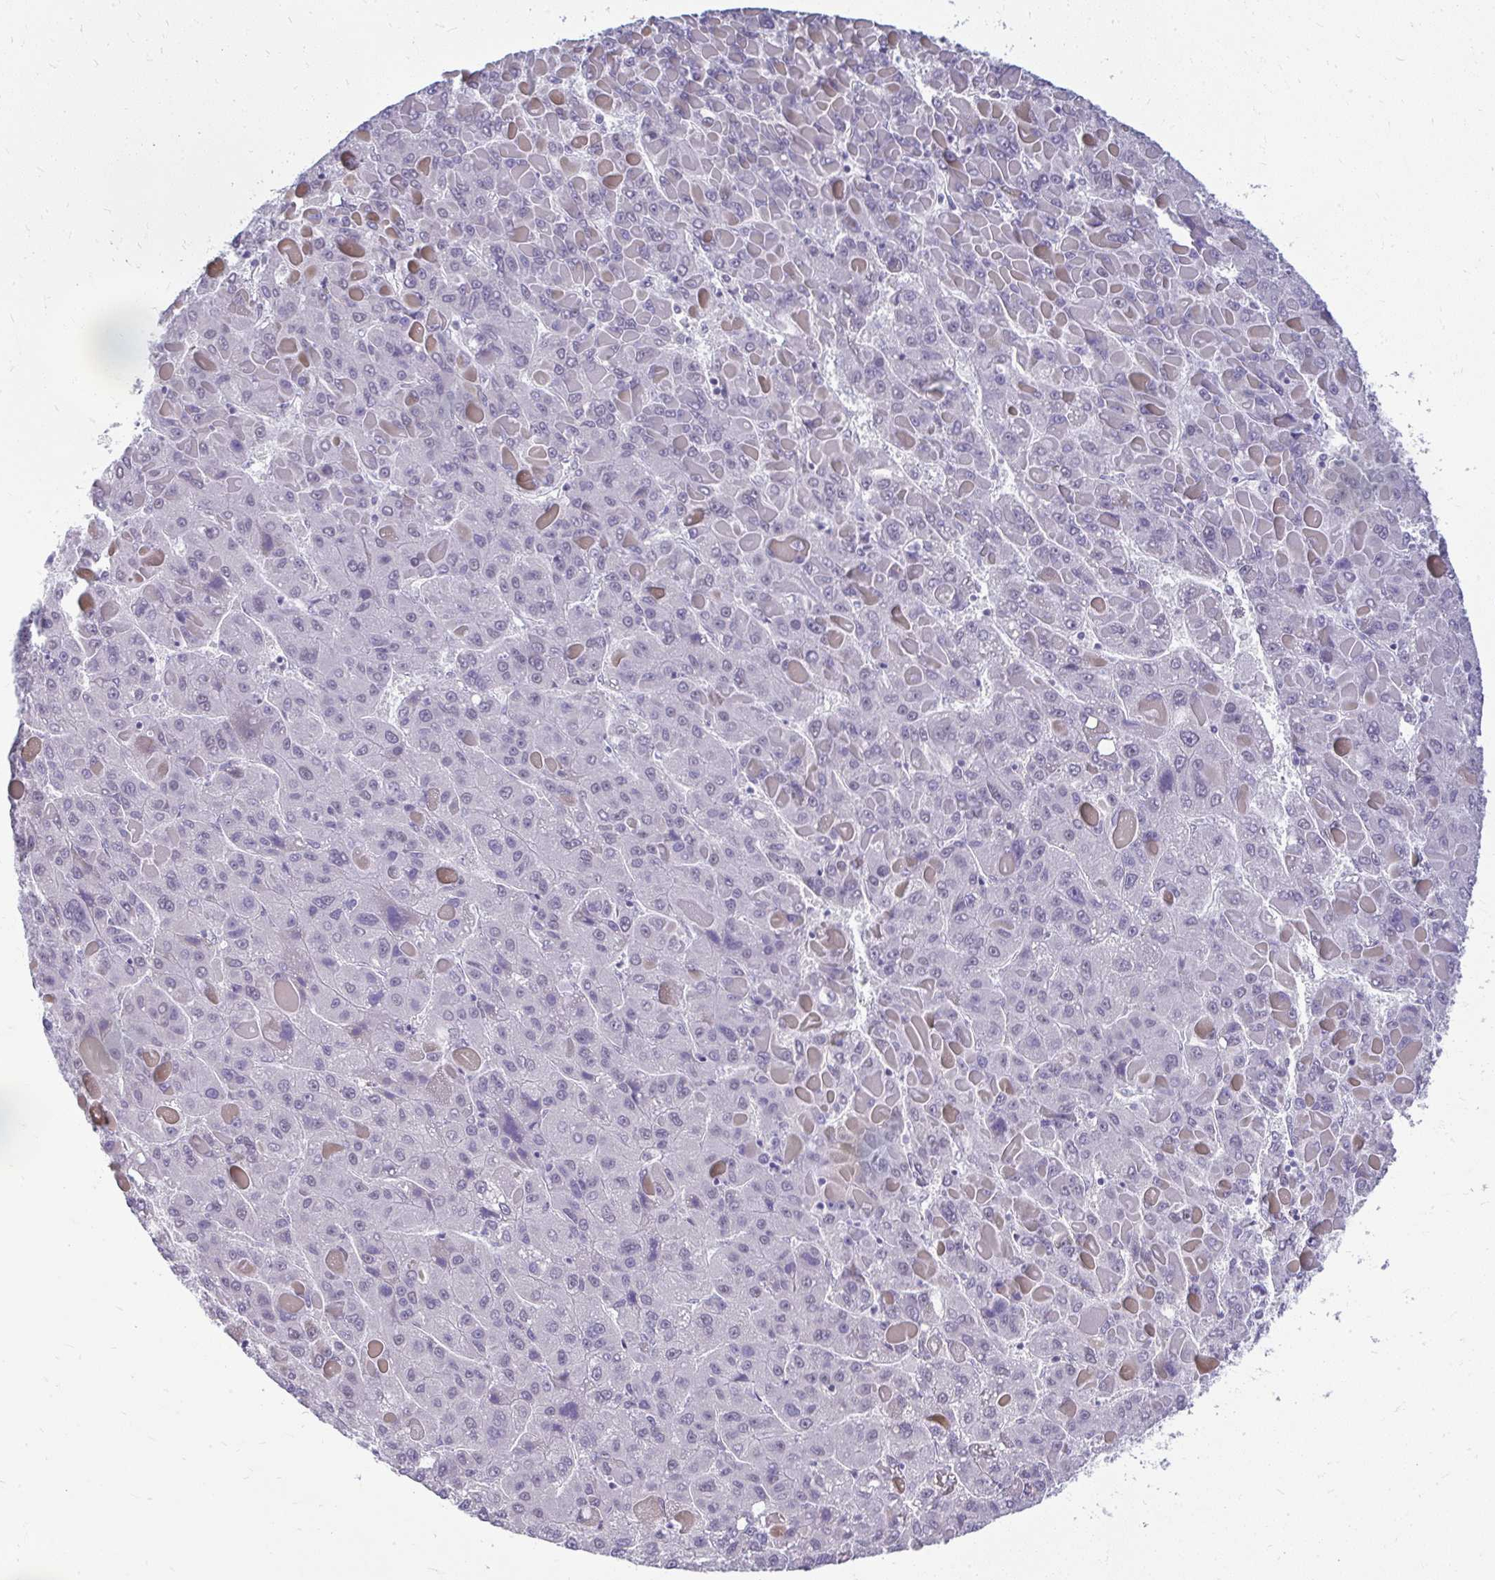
{"staining": {"intensity": "negative", "quantity": "none", "location": "none"}, "tissue": "liver cancer", "cell_type": "Tumor cells", "image_type": "cancer", "snomed": [{"axis": "morphology", "description": "Carcinoma, Hepatocellular, NOS"}, {"axis": "topography", "description": "Liver"}], "caption": "IHC photomicrograph of neoplastic tissue: human liver cancer (hepatocellular carcinoma) stained with DAB displays no significant protein positivity in tumor cells.", "gene": "TEX33", "patient": {"sex": "female", "age": 82}}